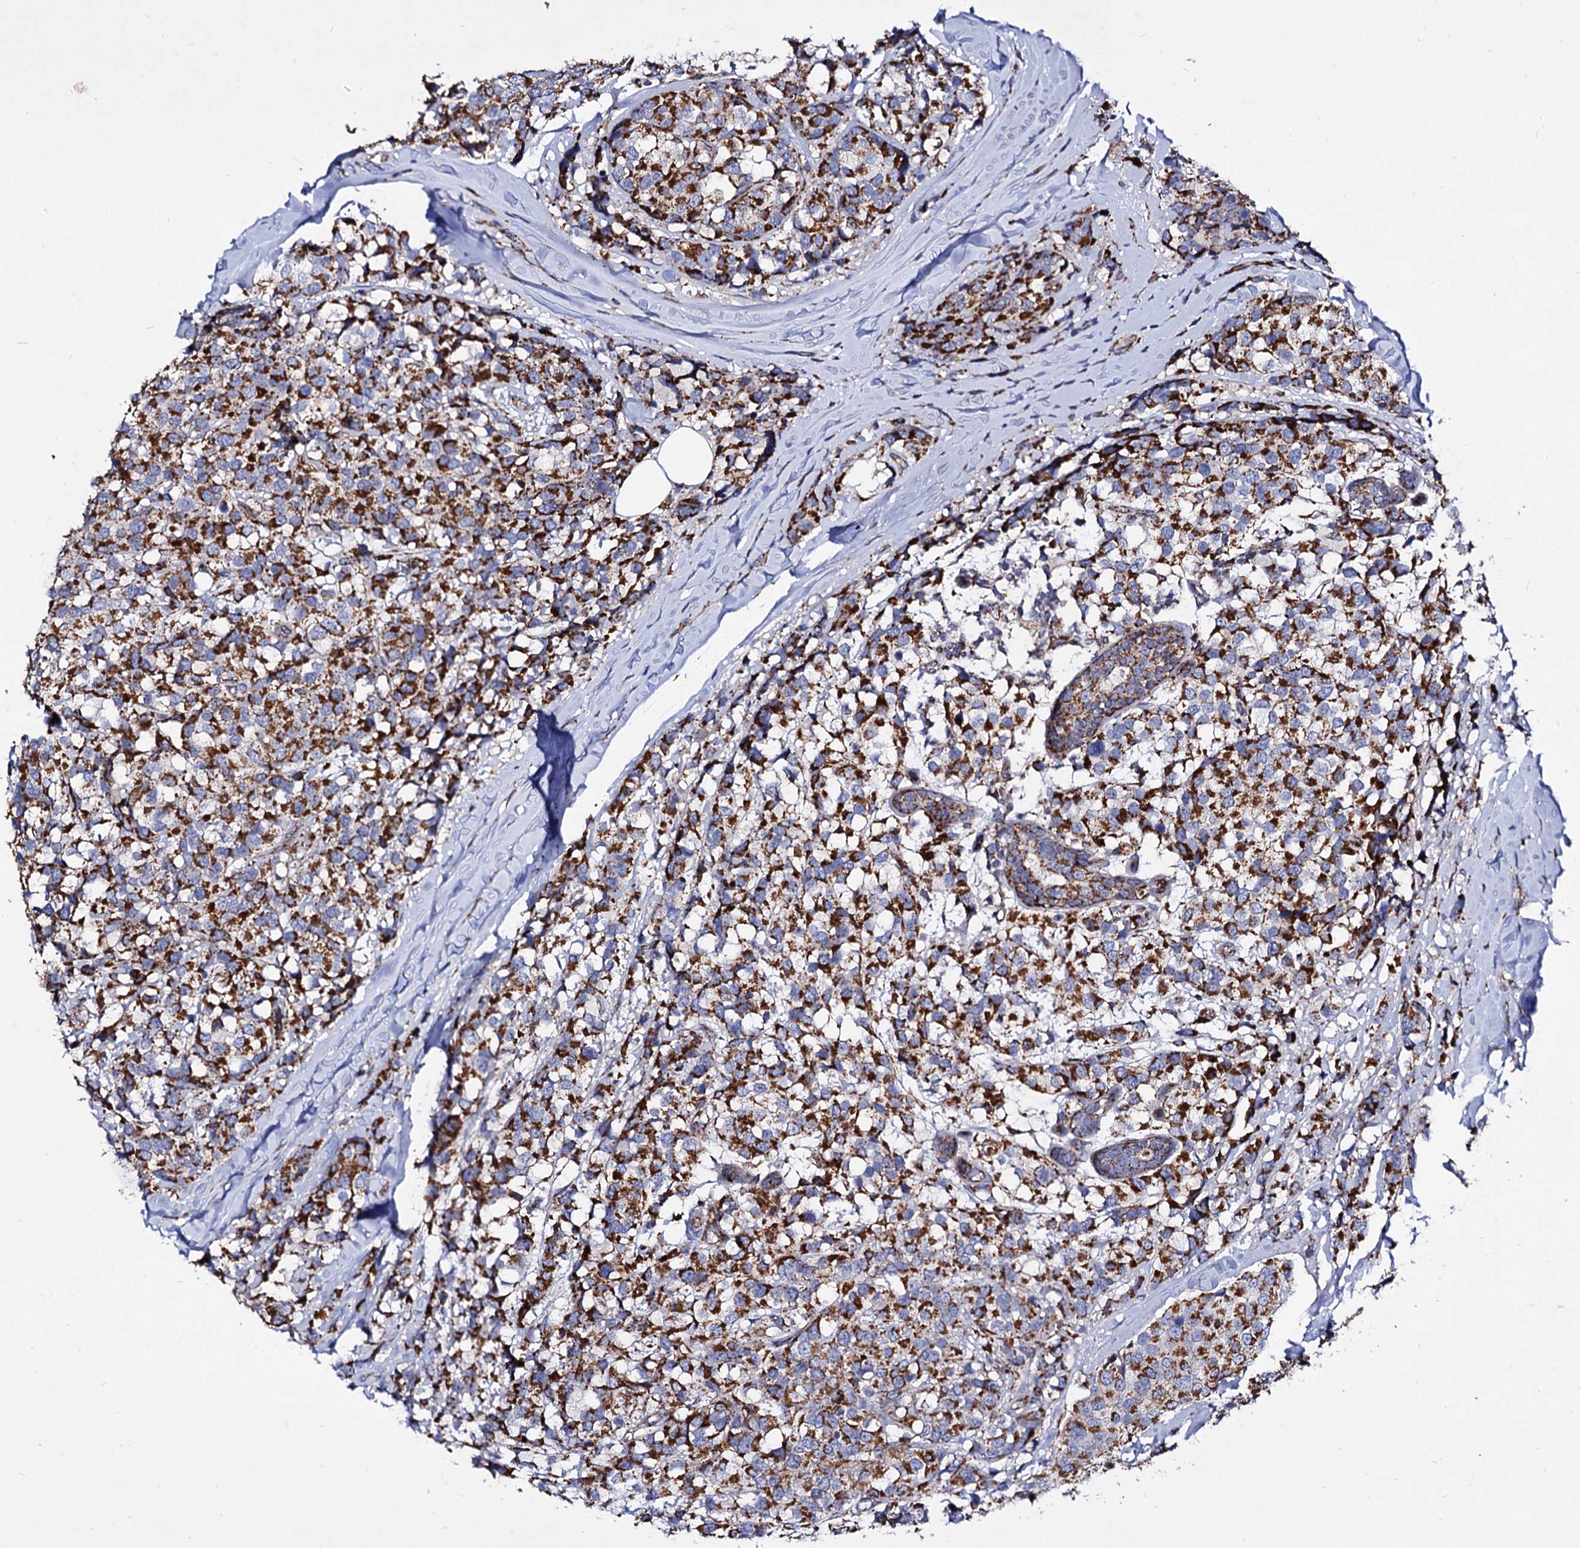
{"staining": {"intensity": "strong", "quantity": ">75%", "location": "cytoplasmic/membranous"}, "tissue": "breast cancer", "cell_type": "Tumor cells", "image_type": "cancer", "snomed": [{"axis": "morphology", "description": "Lobular carcinoma"}, {"axis": "topography", "description": "Breast"}], "caption": "About >75% of tumor cells in breast cancer (lobular carcinoma) reveal strong cytoplasmic/membranous protein expression as visualized by brown immunohistochemical staining.", "gene": "ACAD9", "patient": {"sex": "female", "age": 59}}